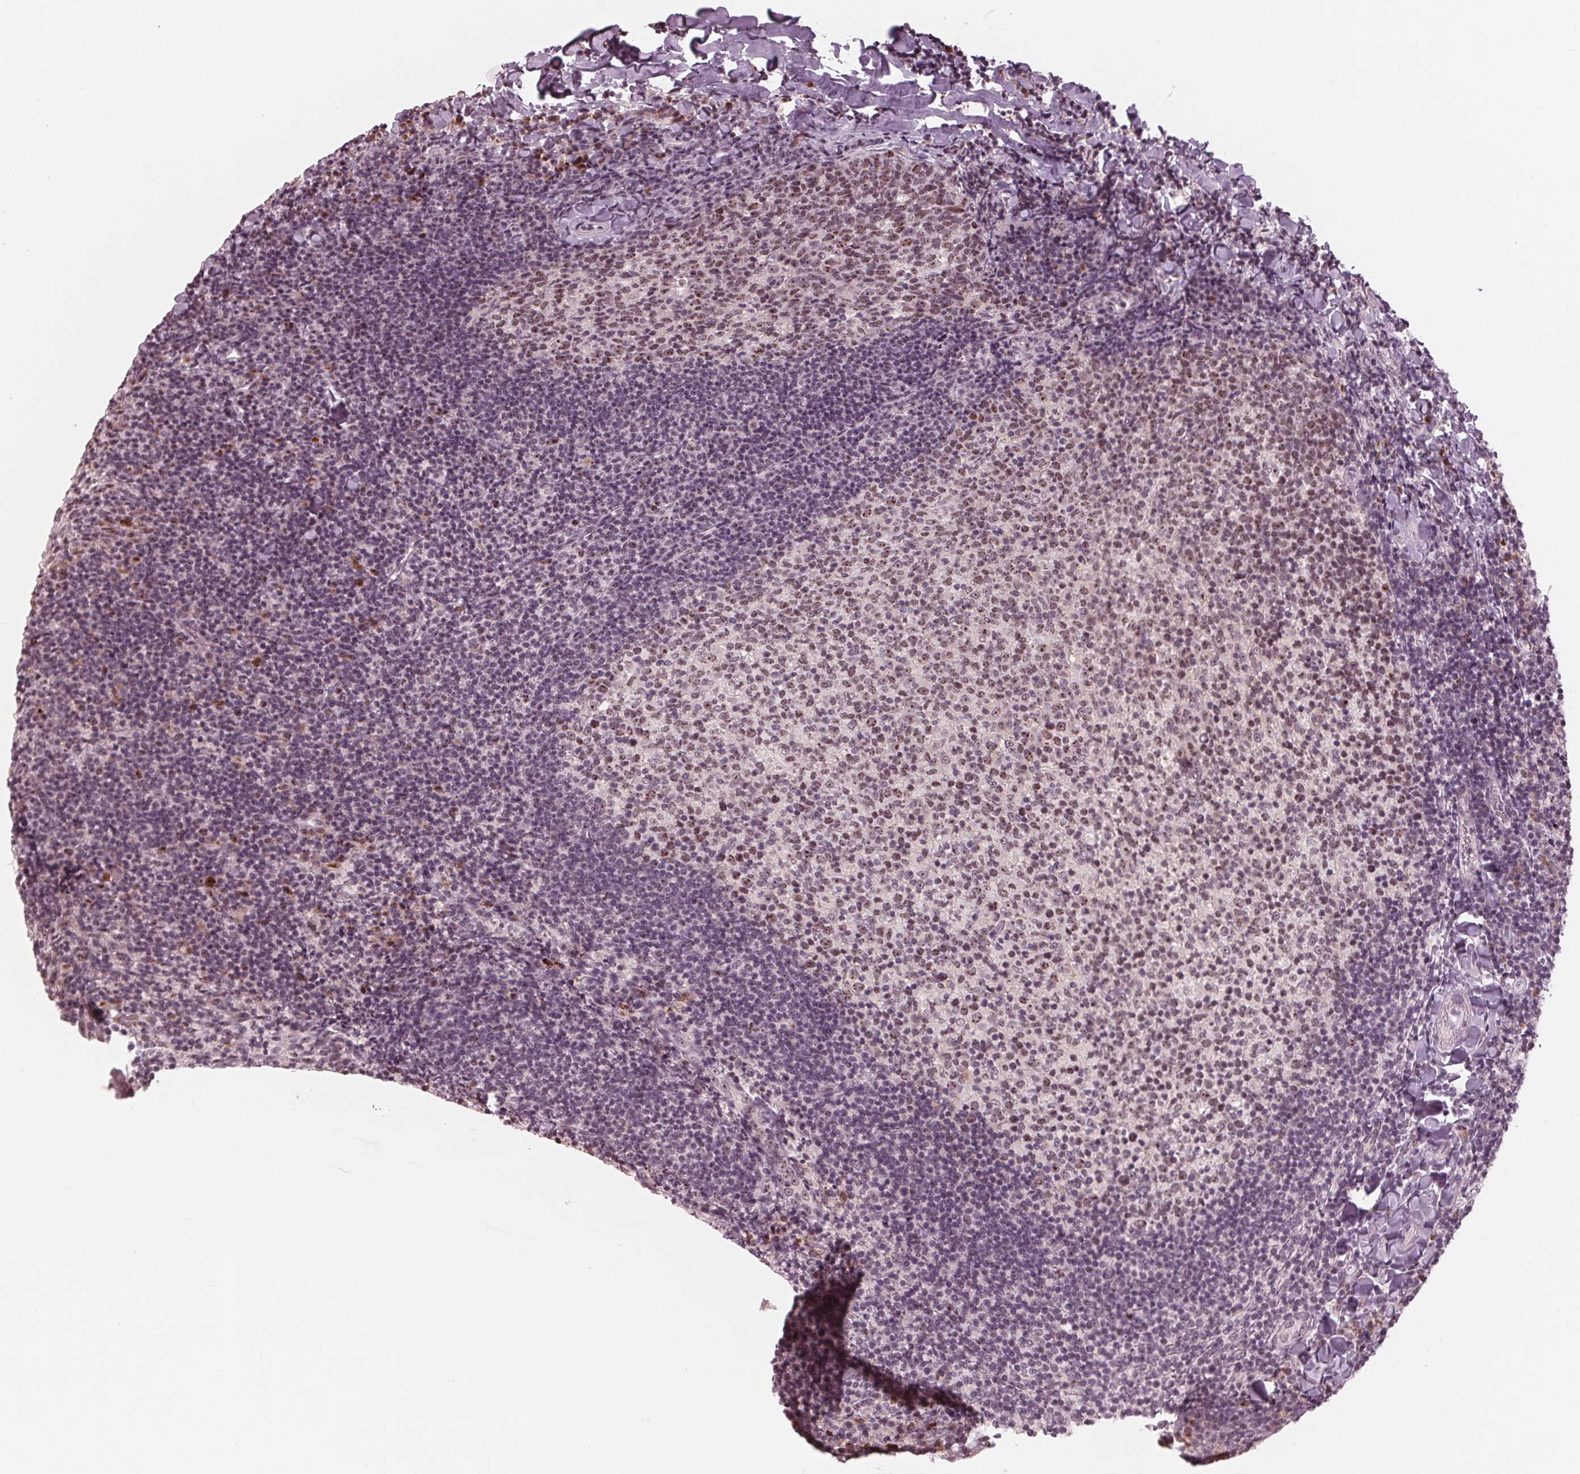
{"staining": {"intensity": "moderate", "quantity": "25%-75%", "location": "nuclear"}, "tissue": "tonsil", "cell_type": "Germinal center cells", "image_type": "normal", "snomed": [{"axis": "morphology", "description": "Normal tissue, NOS"}, {"axis": "topography", "description": "Tonsil"}], "caption": "Immunohistochemistry of unremarkable human tonsil shows medium levels of moderate nuclear positivity in about 25%-75% of germinal center cells. Using DAB (brown) and hematoxylin (blue) stains, captured at high magnification using brightfield microscopy.", "gene": "SLX4", "patient": {"sex": "female", "age": 10}}